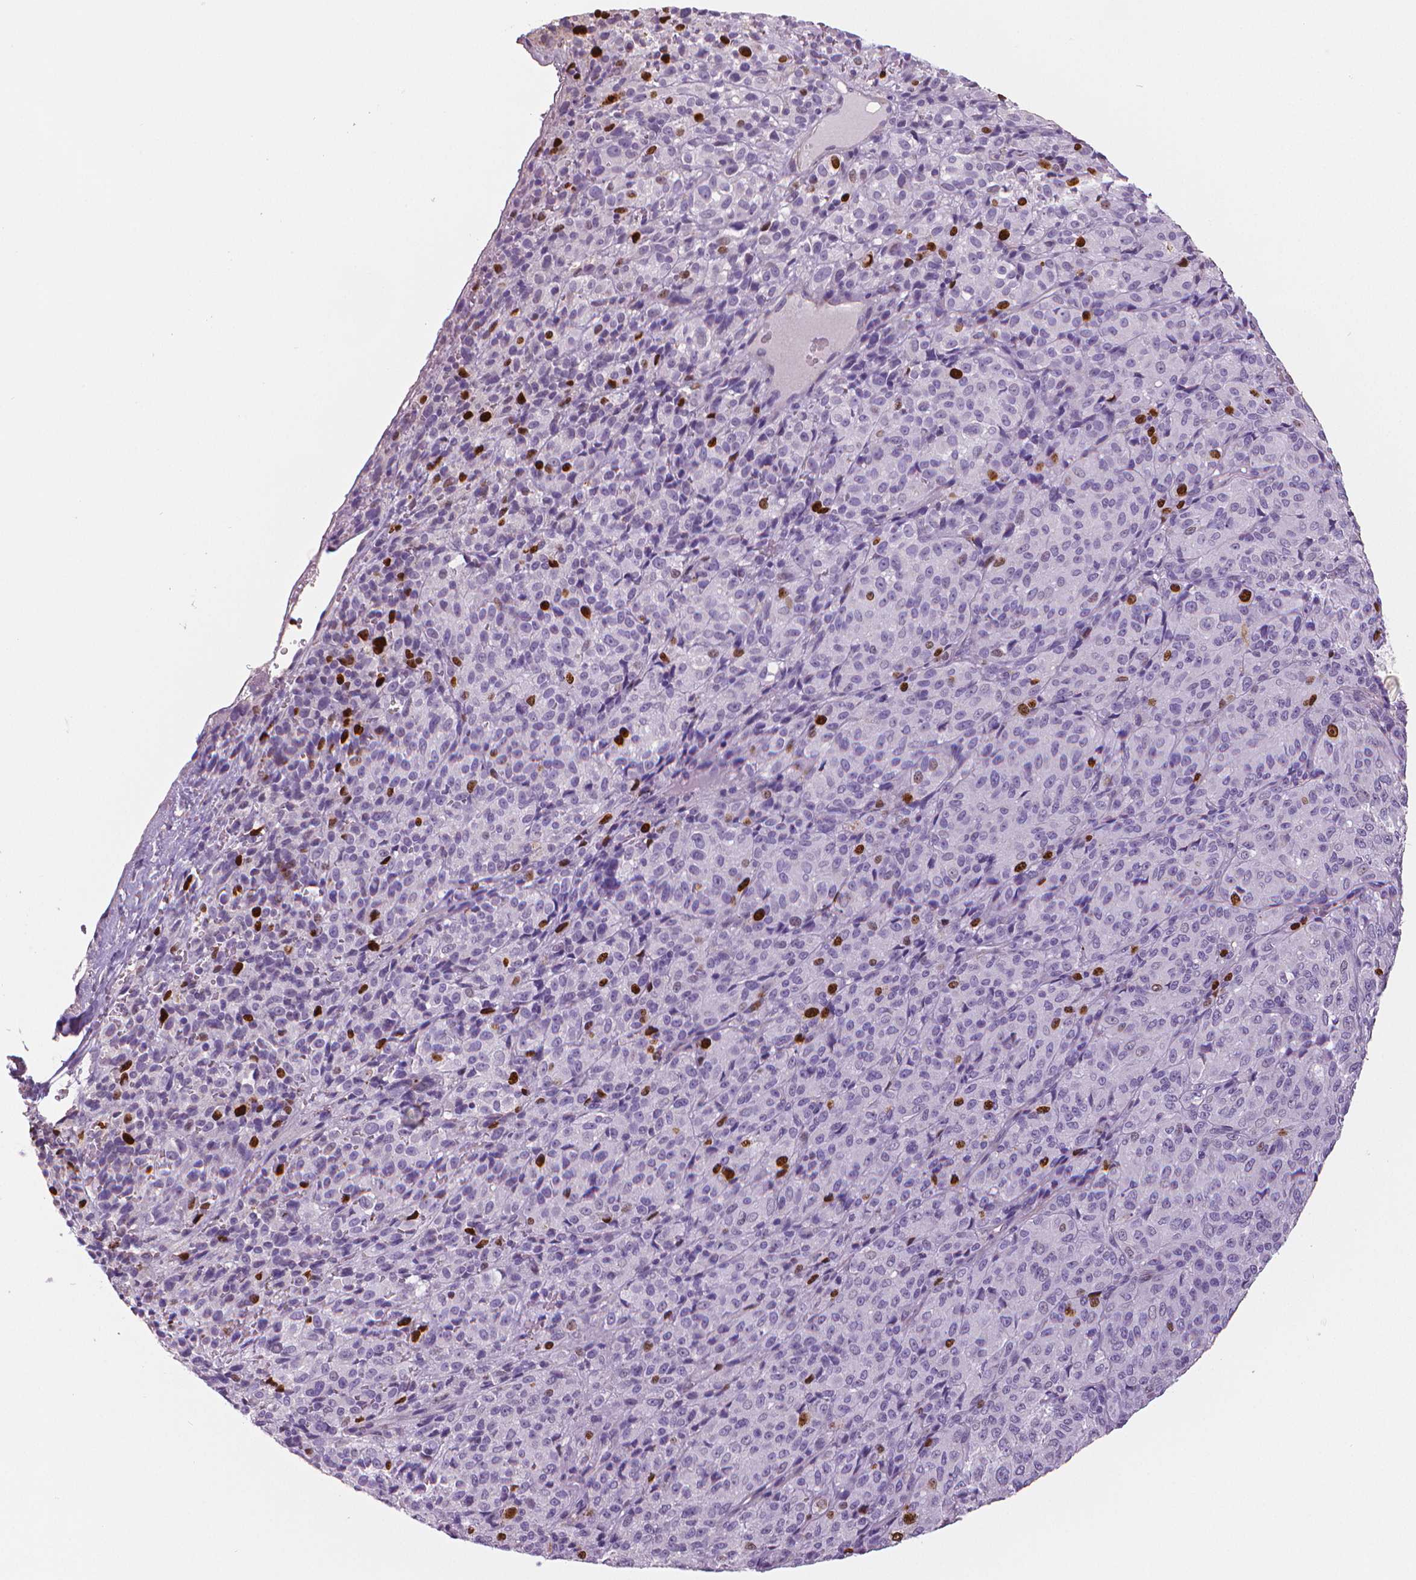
{"staining": {"intensity": "strong", "quantity": "<25%", "location": "nuclear"}, "tissue": "melanoma", "cell_type": "Tumor cells", "image_type": "cancer", "snomed": [{"axis": "morphology", "description": "Malignant melanoma, Metastatic site"}, {"axis": "topography", "description": "Brain"}], "caption": "Melanoma stained with immunohistochemistry (IHC) demonstrates strong nuclear positivity in about <25% of tumor cells.", "gene": "MKI67", "patient": {"sex": "female", "age": 56}}